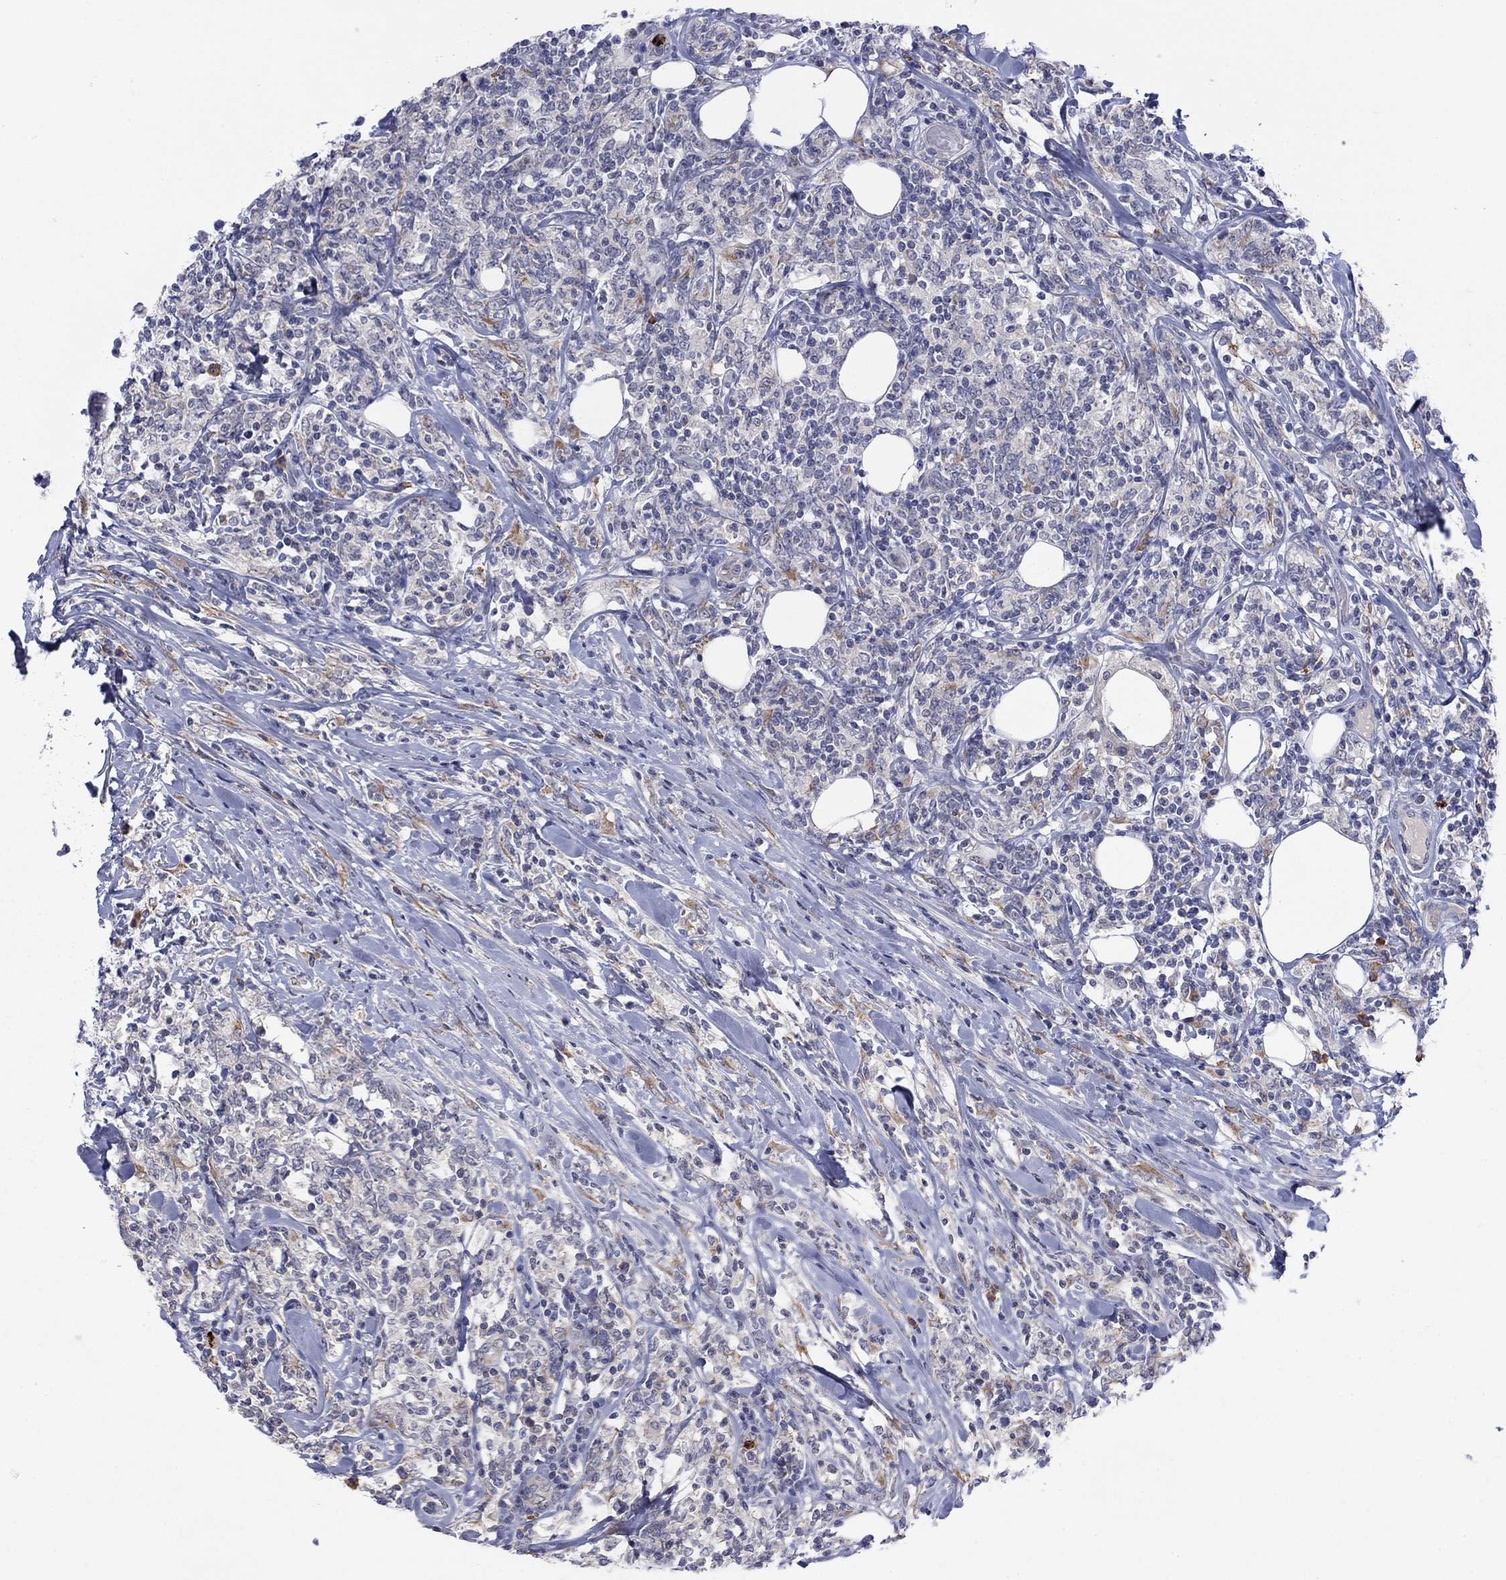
{"staining": {"intensity": "negative", "quantity": "none", "location": "none"}, "tissue": "lymphoma", "cell_type": "Tumor cells", "image_type": "cancer", "snomed": [{"axis": "morphology", "description": "Malignant lymphoma, non-Hodgkin's type, High grade"}, {"axis": "topography", "description": "Lymph node"}], "caption": "Protein analysis of malignant lymphoma, non-Hodgkin's type (high-grade) reveals no significant expression in tumor cells.", "gene": "MTRFR", "patient": {"sex": "female", "age": 84}}